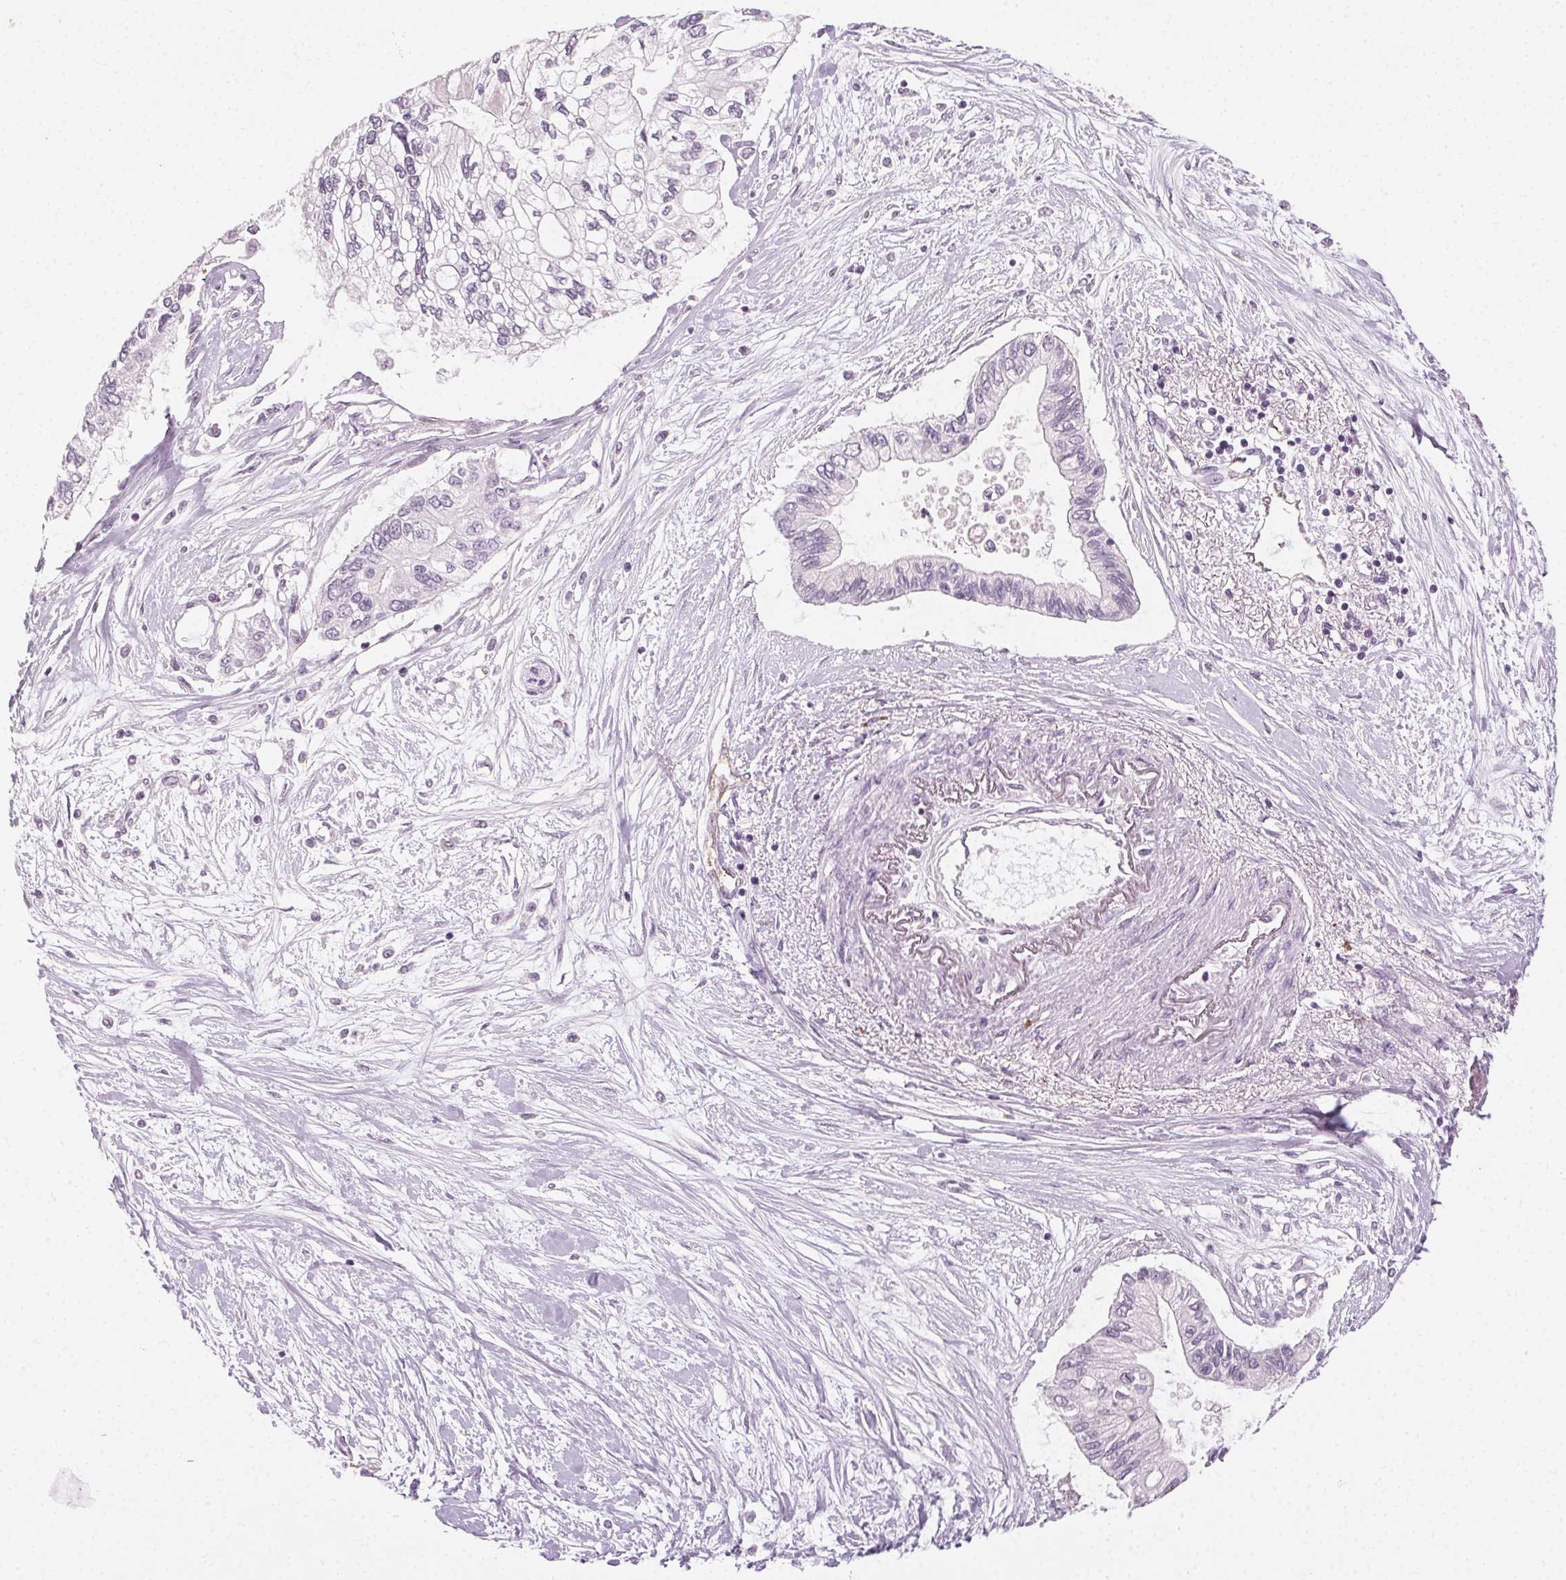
{"staining": {"intensity": "negative", "quantity": "none", "location": "none"}, "tissue": "pancreatic cancer", "cell_type": "Tumor cells", "image_type": "cancer", "snomed": [{"axis": "morphology", "description": "Adenocarcinoma, NOS"}, {"axis": "topography", "description": "Pancreas"}], "caption": "This is an IHC histopathology image of human pancreatic adenocarcinoma. There is no expression in tumor cells.", "gene": "CLTRN", "patient": {"sex": "female", "age": 77}}